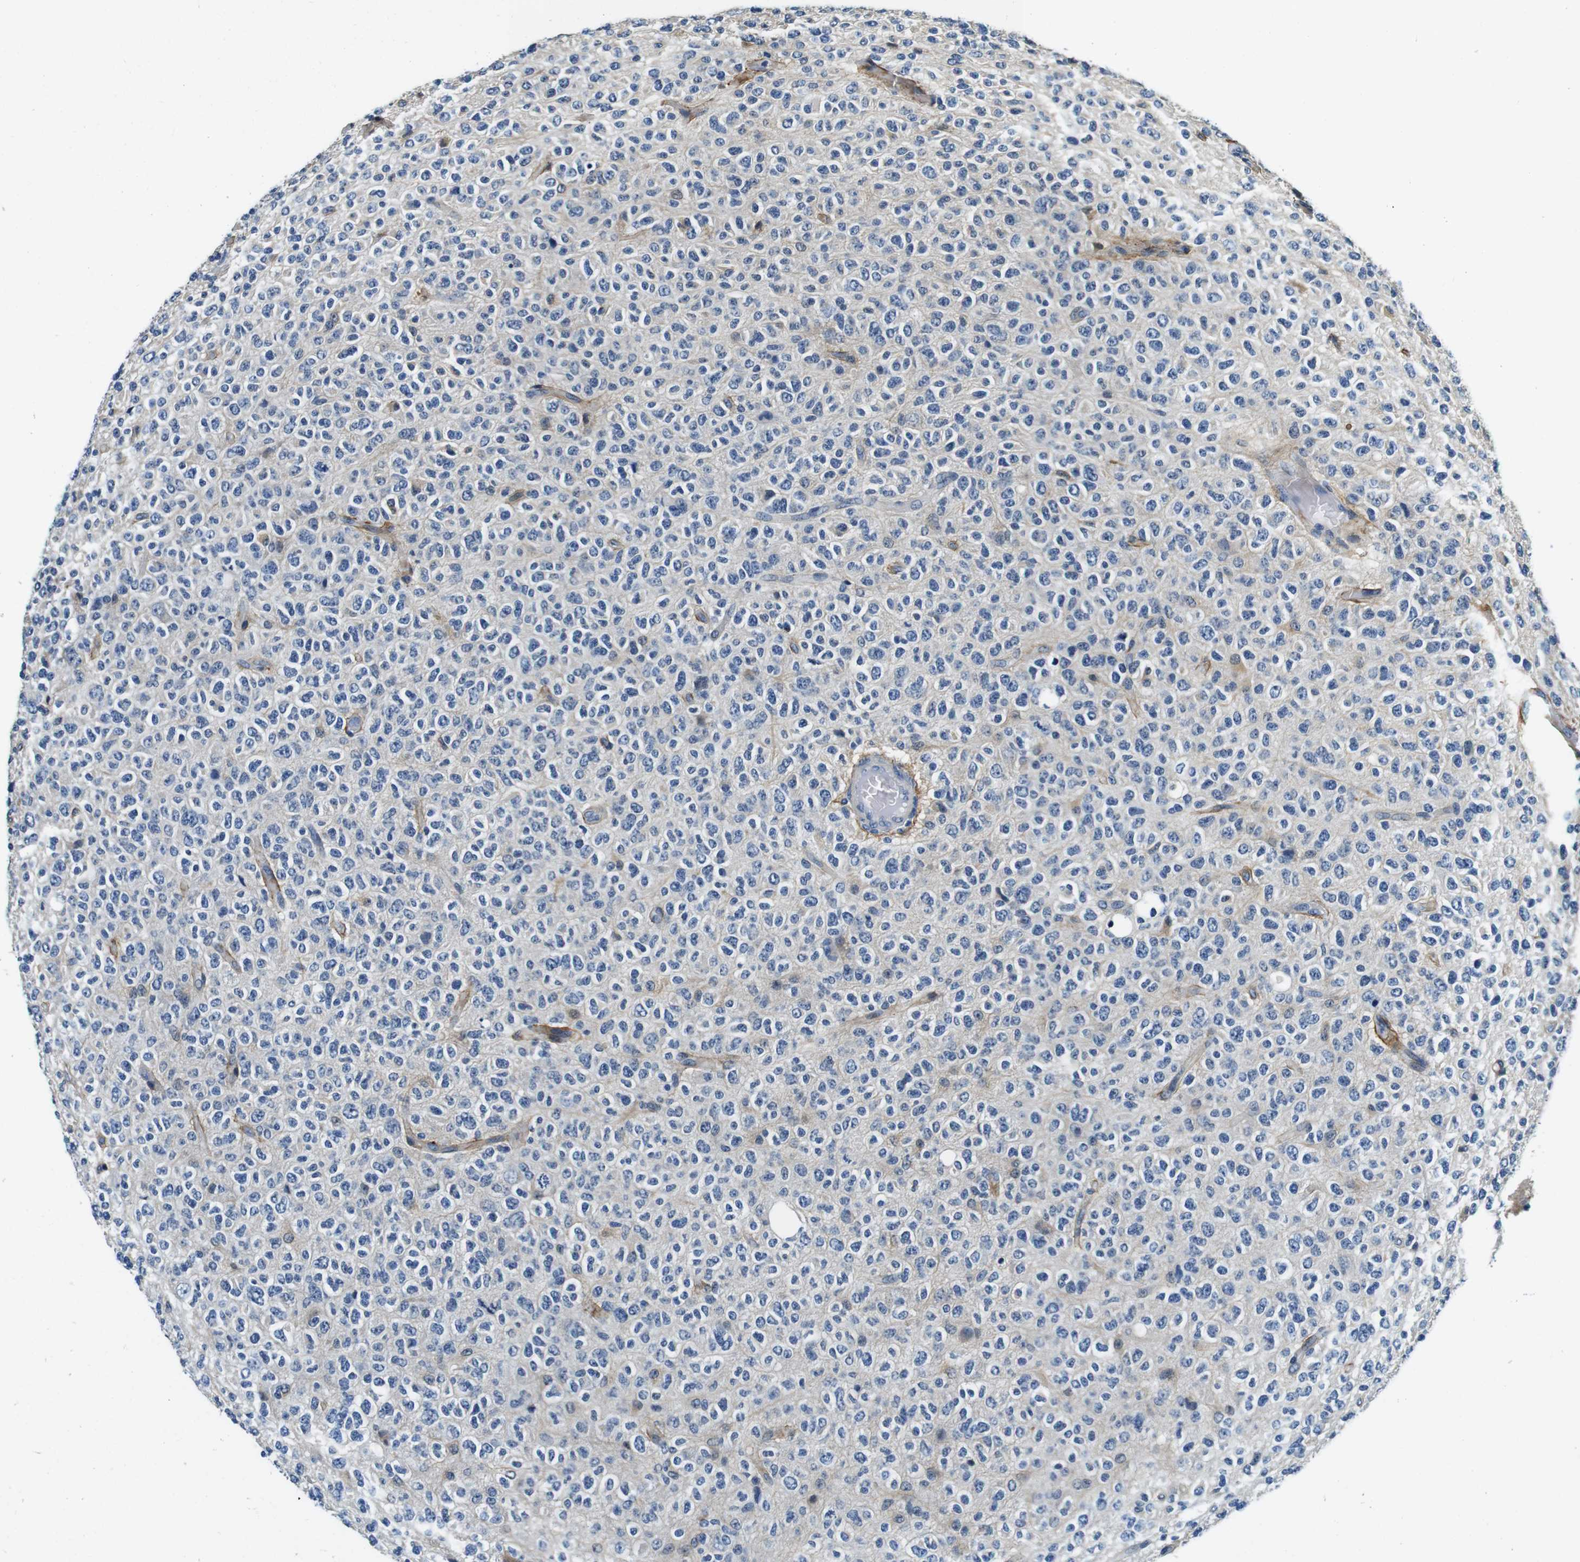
{"staining": {"intensity": "negative", "quantity": "none", "location": "none"}, "tissue": "glioma", "cell_type": "Tumor cells", "image_type": "cancer", "snomed": [{"axis": "morphology", "description": "Glioma, malignant, High grade"}, {"axis": "topography", "description": "pancreas cauda"}], "caption": "Immunohistochemistry of human glioma shows no expression in tumor cells. The staining is performed using DAB (3,3'-diaminobenzidine) brown chromogen with nuclei counter-stained in using hematoxylin.", "gene": "DTNA", "patient": {"sex": "male", "age": 60}}